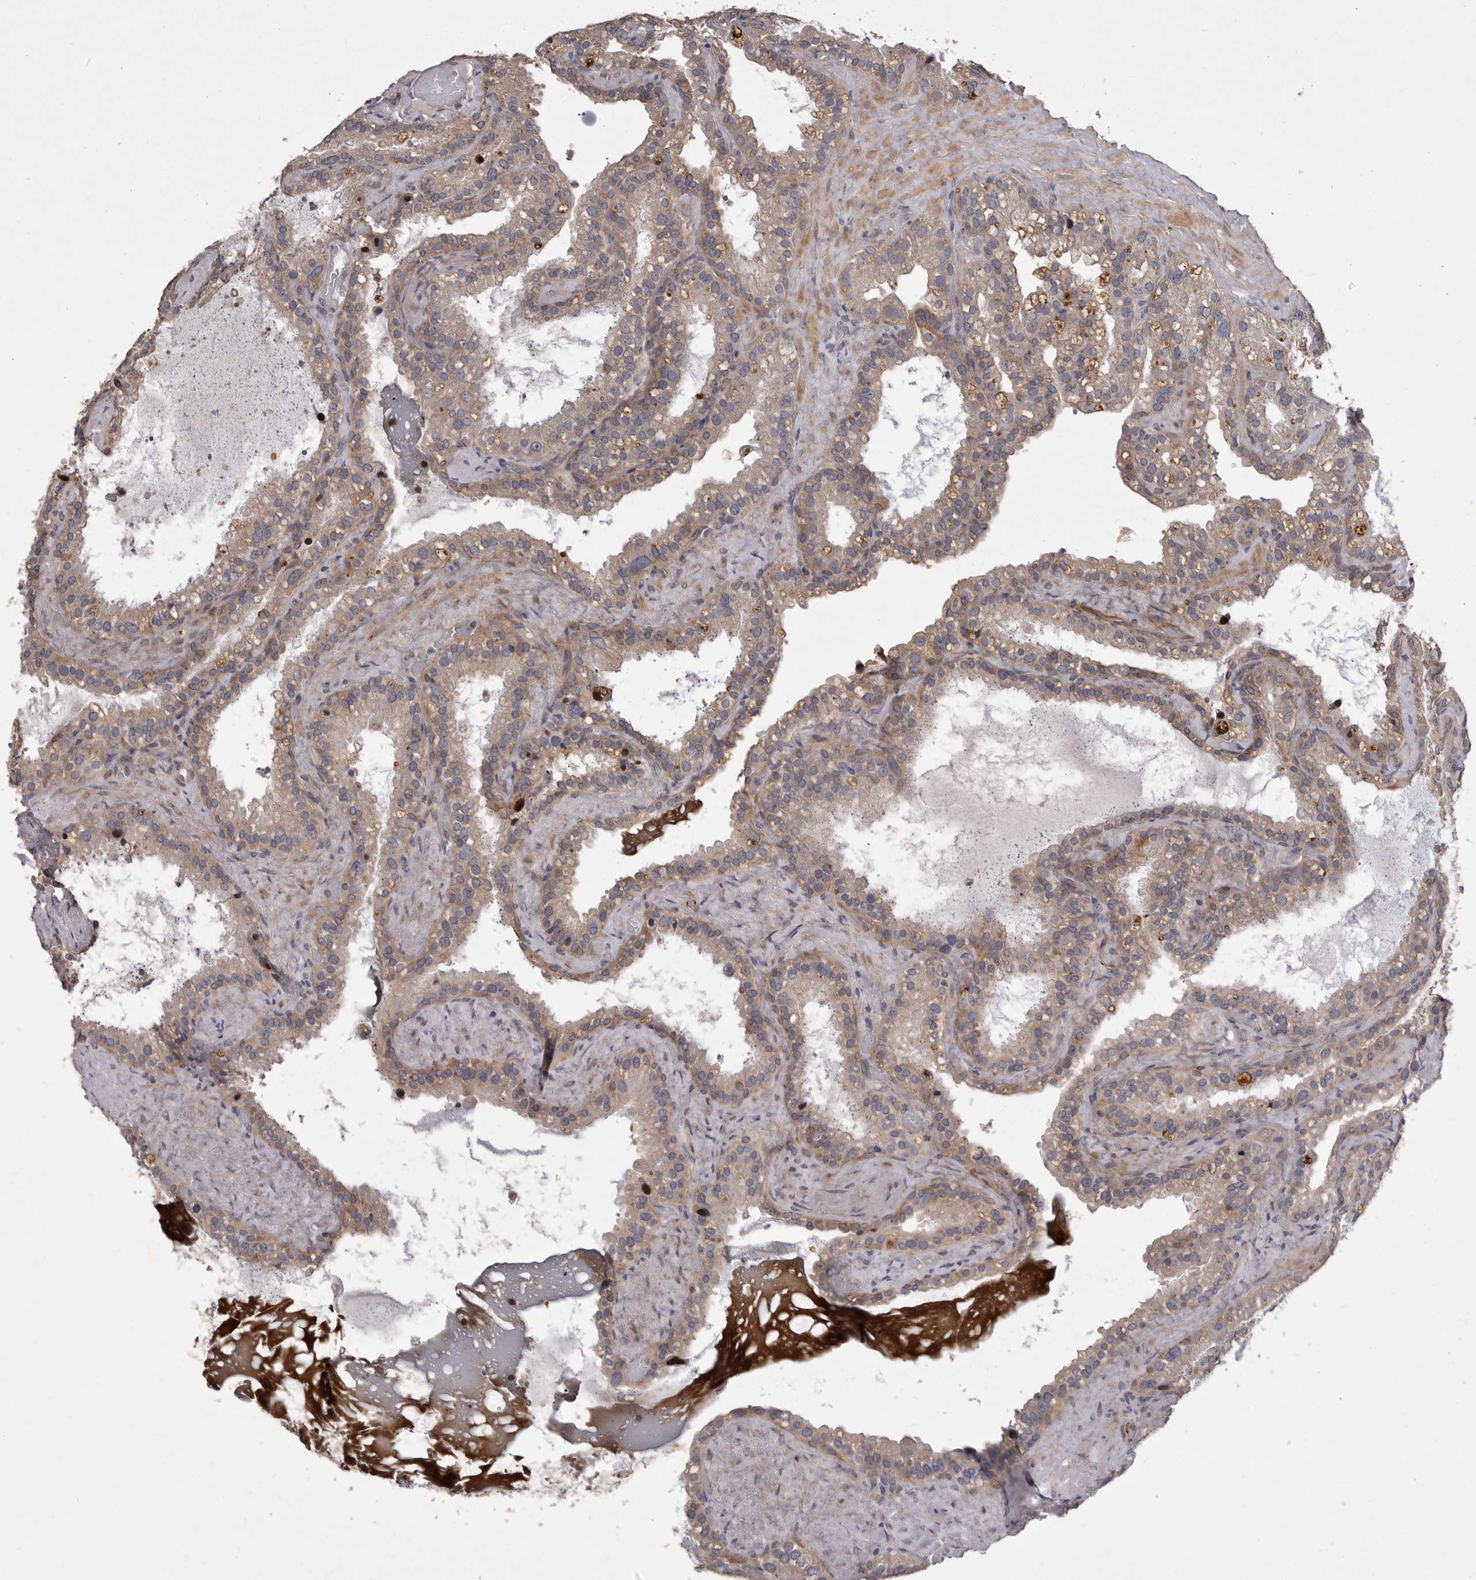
{"staining": {"intensity": "weak", "quantity": ">75%", "location": "cytoplasmic/membranous"}, "tissue": "seminal vesicle", "cell_type": "Glandular cells", "image_type": "normal", "snomed": [{"axis": "morphology", "description": "Normal tissue, NOS"}, {"axis": "topography", "description": "Prostate"}, {"axis": "topography", "description": "Seminal veicle"}], "caption": "The image demonstrates staining of benign seminal vesicle, revealing weak cytoplasmic/membranous protein staining (brown color) within glandular cells. The staining was performed using DAB (3,3'-diaminobenzidine), with brown indicating positive protein expression. Nuclei are stained blue with hematoxylin.", "gene": "PNRC1", "patient": {"sex": "male", "age": 68}}